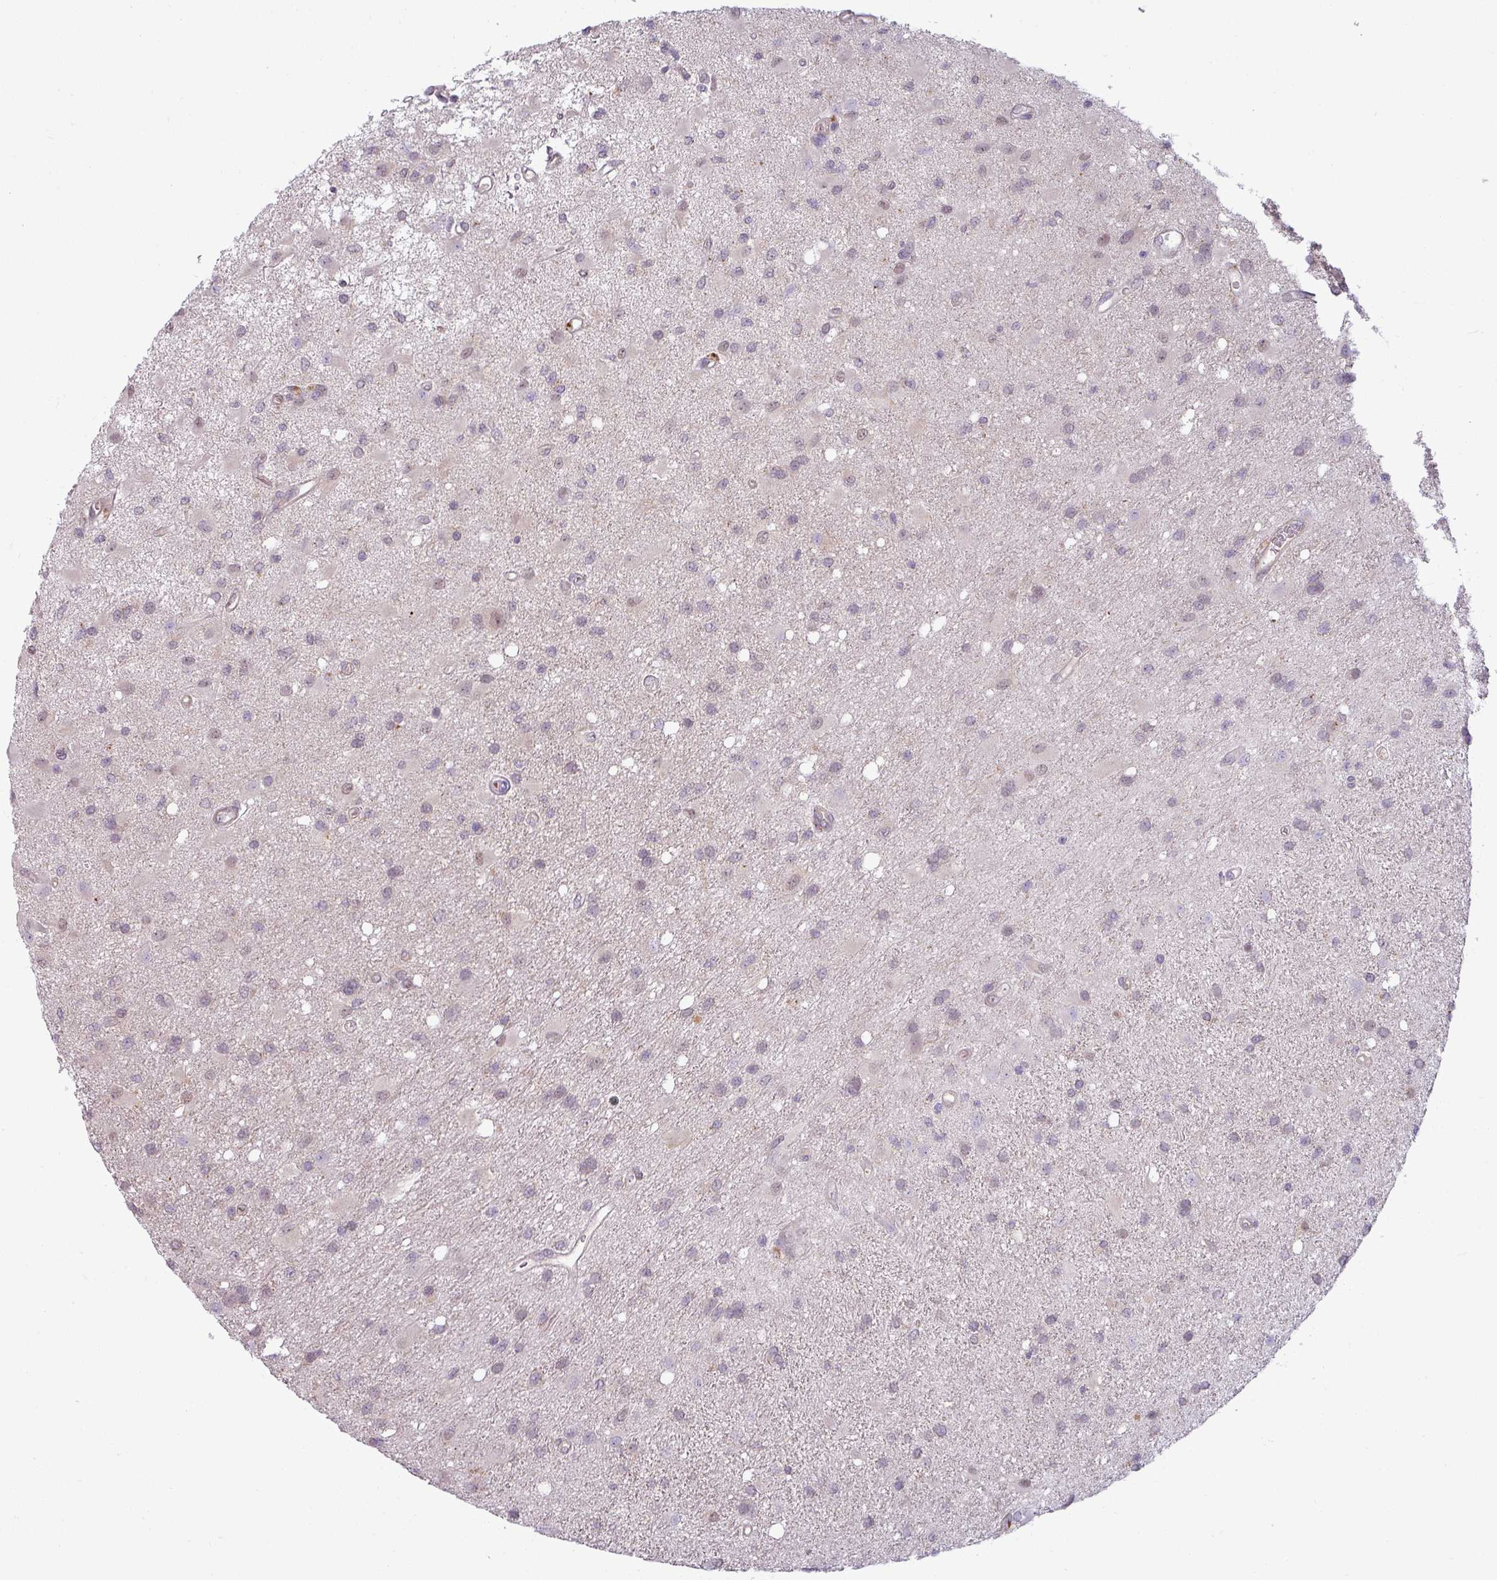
{"staining": {"intensity": "weak", "quantity": "<25%", "location": "nuclear"}, "tissue": "glioma", "cell_type": "Tumor cells", "image_type": "cancer", "snomed": [{"axis": "morphology", "description": "Glioma, malignant, High grade"}, {"axis": "topography", "description": "Brain"}], "caption": "This is an IHC histopathology image of glioma. There is no positivity in tumor cells.", "gene": "CCDC144A", "patient": {"sex": "male", "age": 67}}